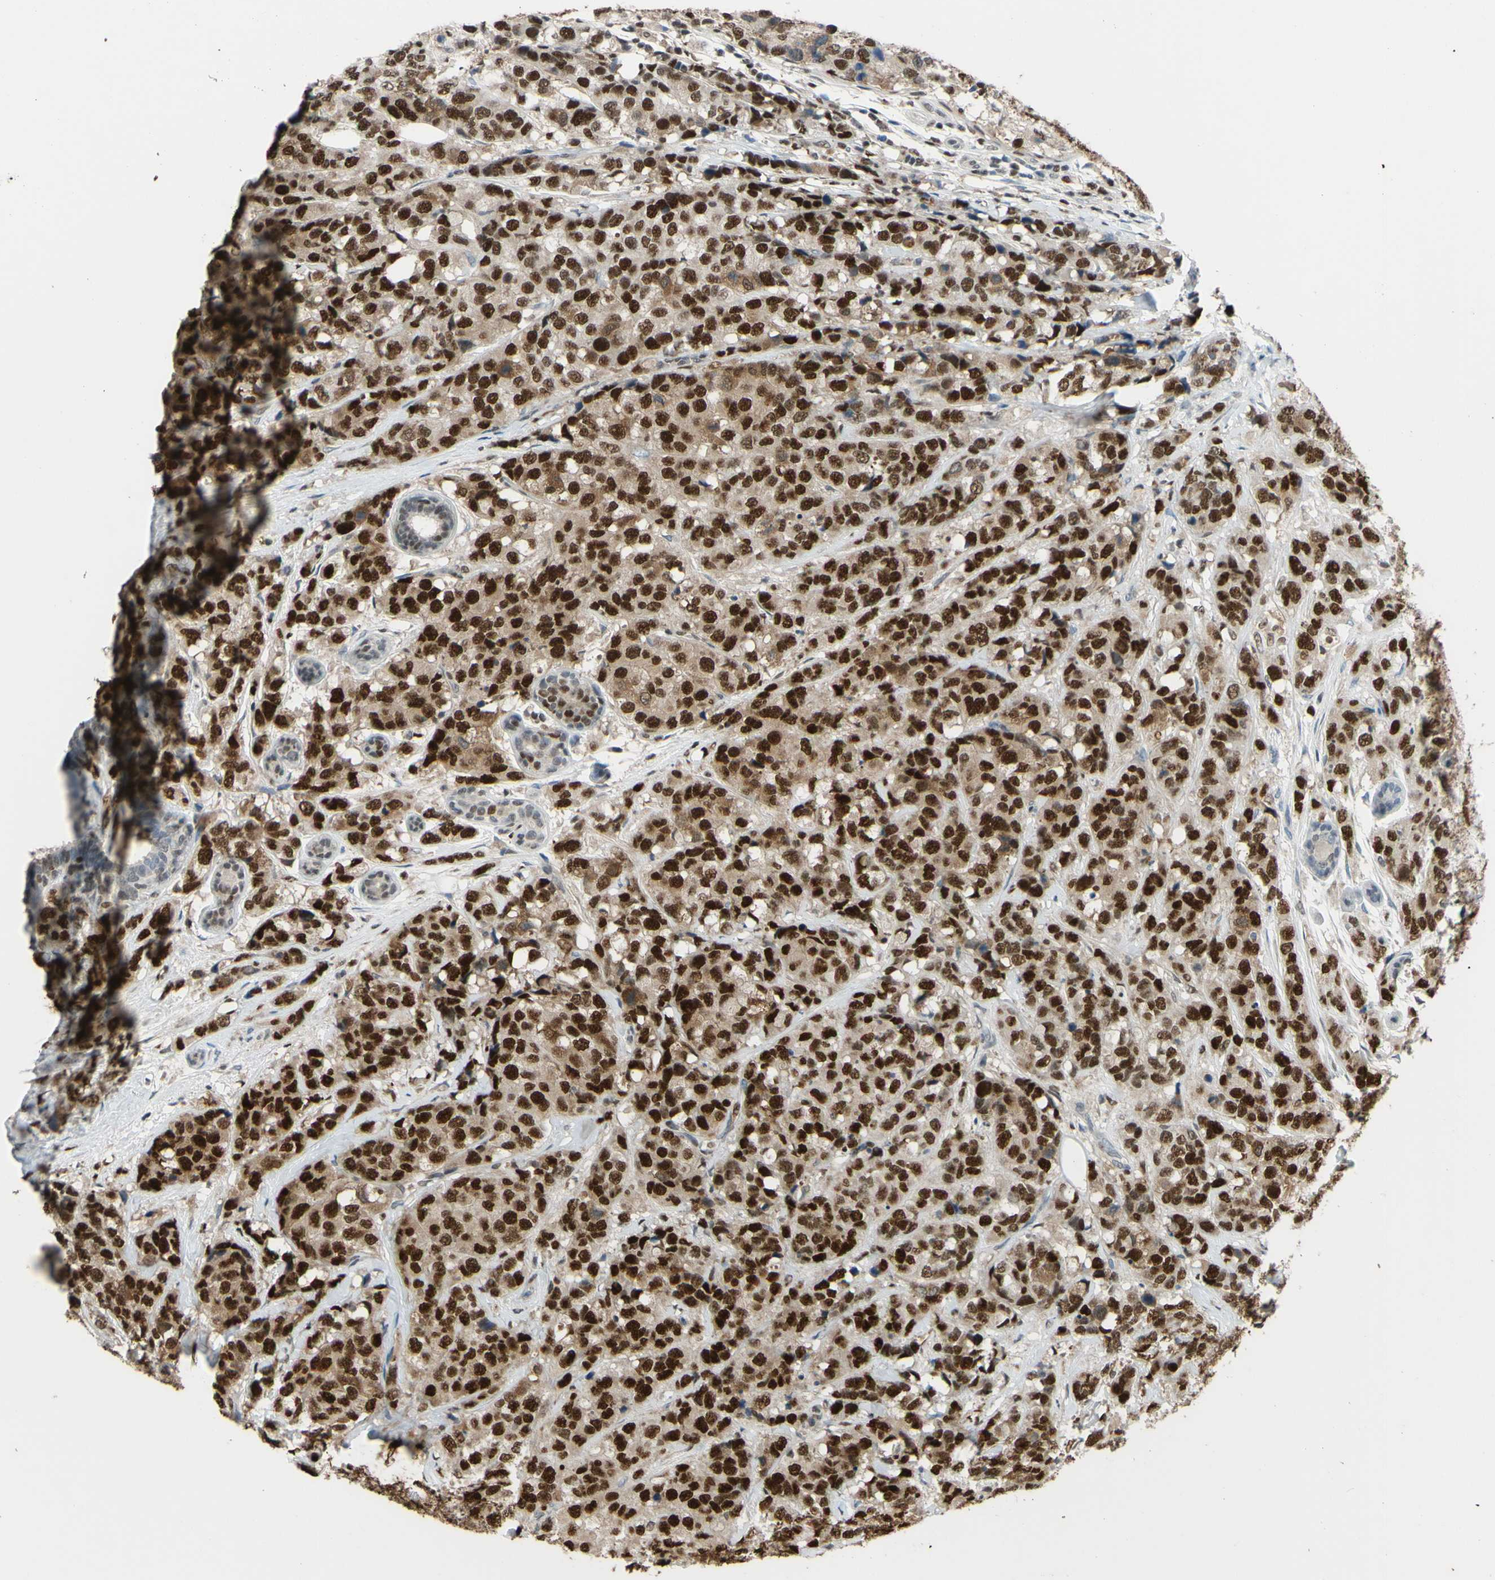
{"staining": {"intensity": "strong", "quantity": ">75%", "location": "cytoplasmic/membranous,nuclear"}, "tissue": "breast cancer", "cell_type": "Tumor cells", "image_type": "cancer", "snomed": [{"axis": "morphology", "description": "Lobular carcinoma"}, {"axis": "topography", "description": "Breast"}], "caption": "Brown immunohistochemical staining in breast lobular carcinoma displays strong cytoplasmic/membranous and nuclear expression in approximately >75% of tumor cells. (Stains: DAB (3,3'-diaminobenzidine) in brown, nuclei in blue, Microscopy: brightfield microscopy at high magnification).", "gene": "FKBP5", "patient": {"sex": "female", "age": 59}}